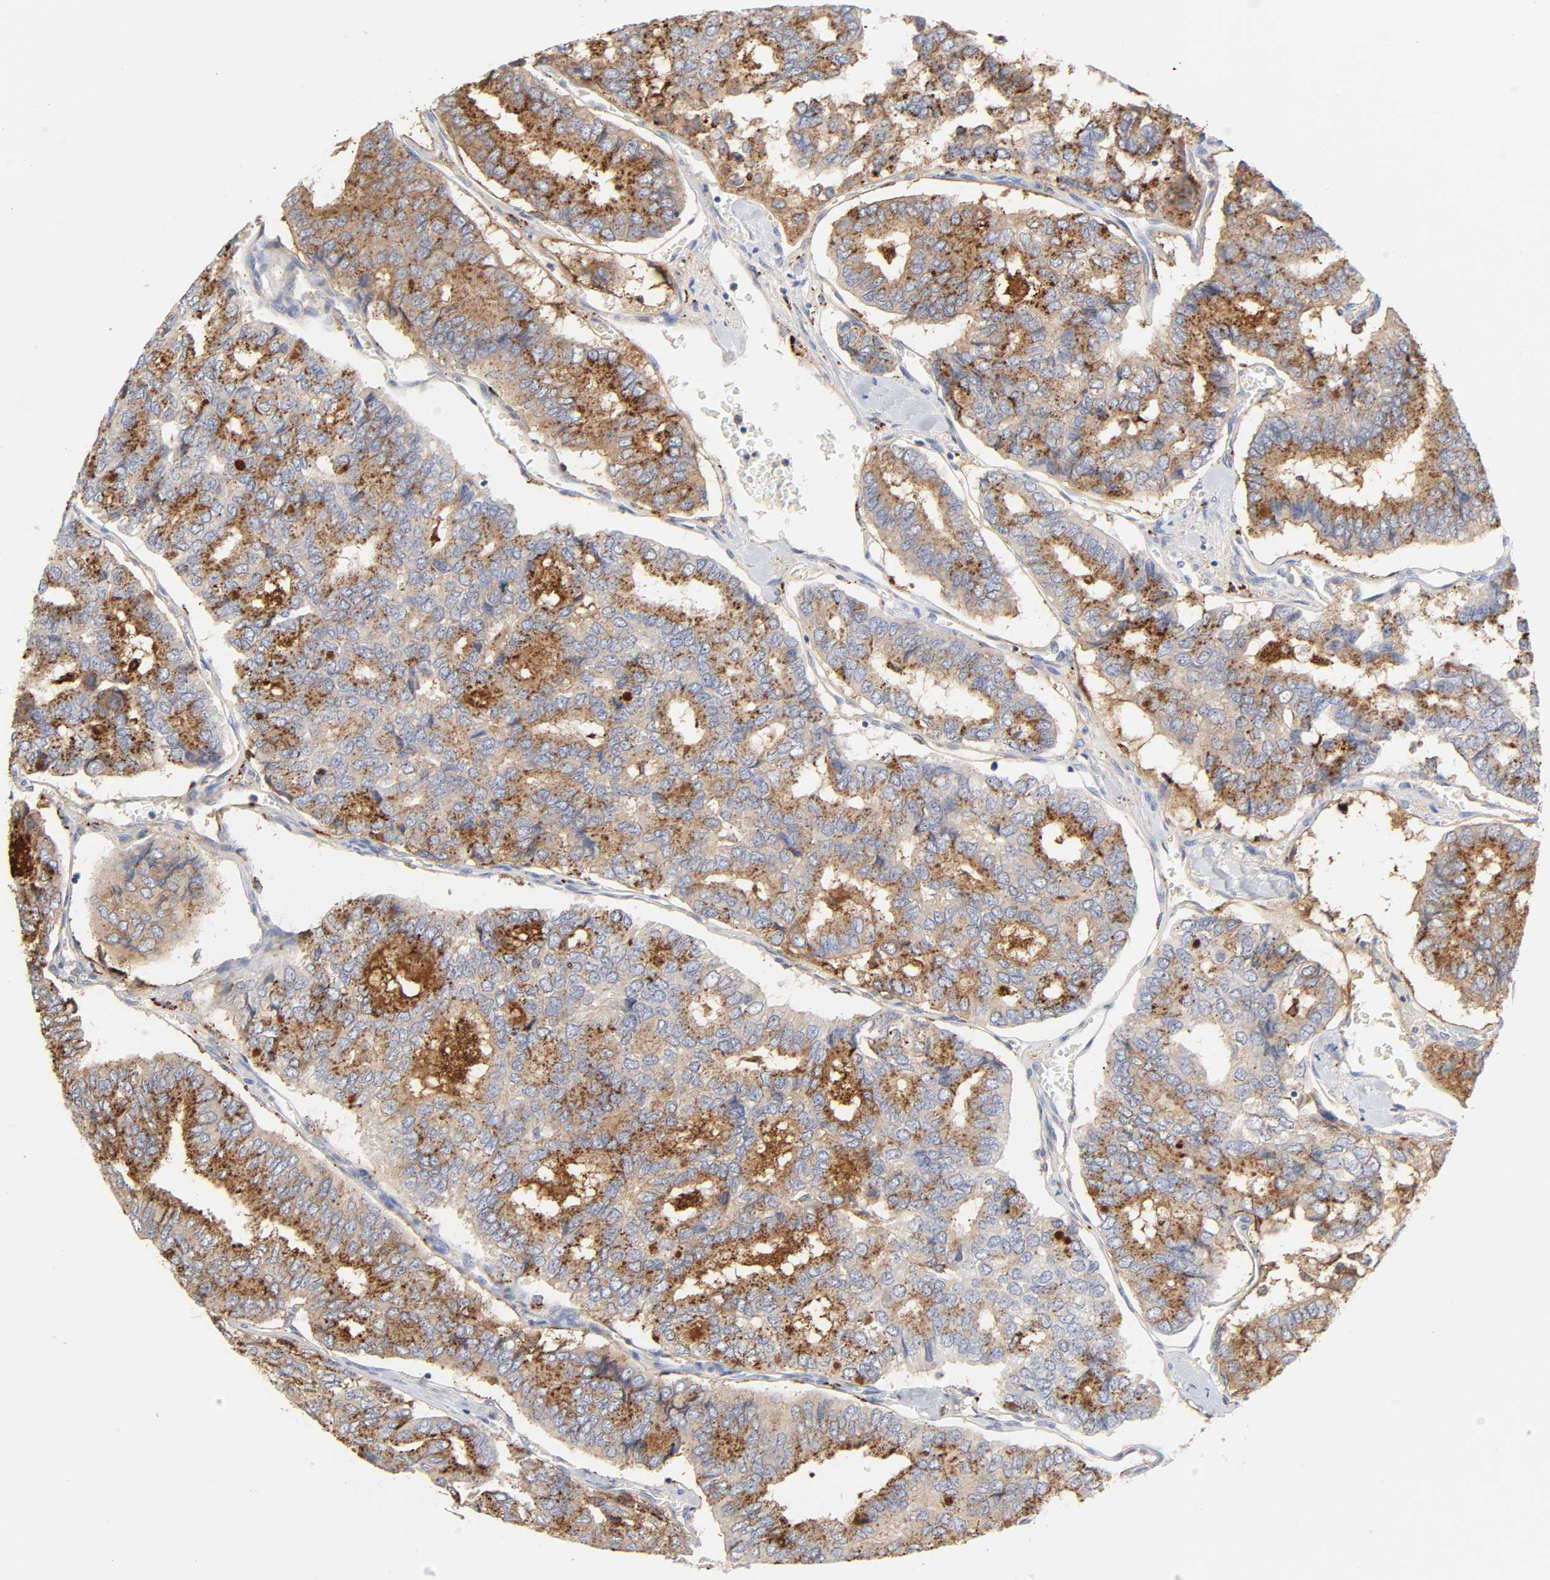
{"staining": {"intensity": "strong", "quantity": ">75%", "location": "cytoplasmic/membranous"}, "tissue": "thyroid cancer", "cell_type": "Tumor cells", "image_type": "cancer", "snomed": [{"axis": "morphology", "description": "Papillary adenocarcinoma, NOS"}, {"axis": "topography", "description": "Thyroid gland"}], "caption": "Immunohistochemistry image of human thyroid cancer stained for a protein (brown), which displays high levels of strong cytoplasmic/membranous expression in approximately >75% of tumor cells.", "gene": "MAGEB17", "patient": {"sex": "female", "age": 35}}